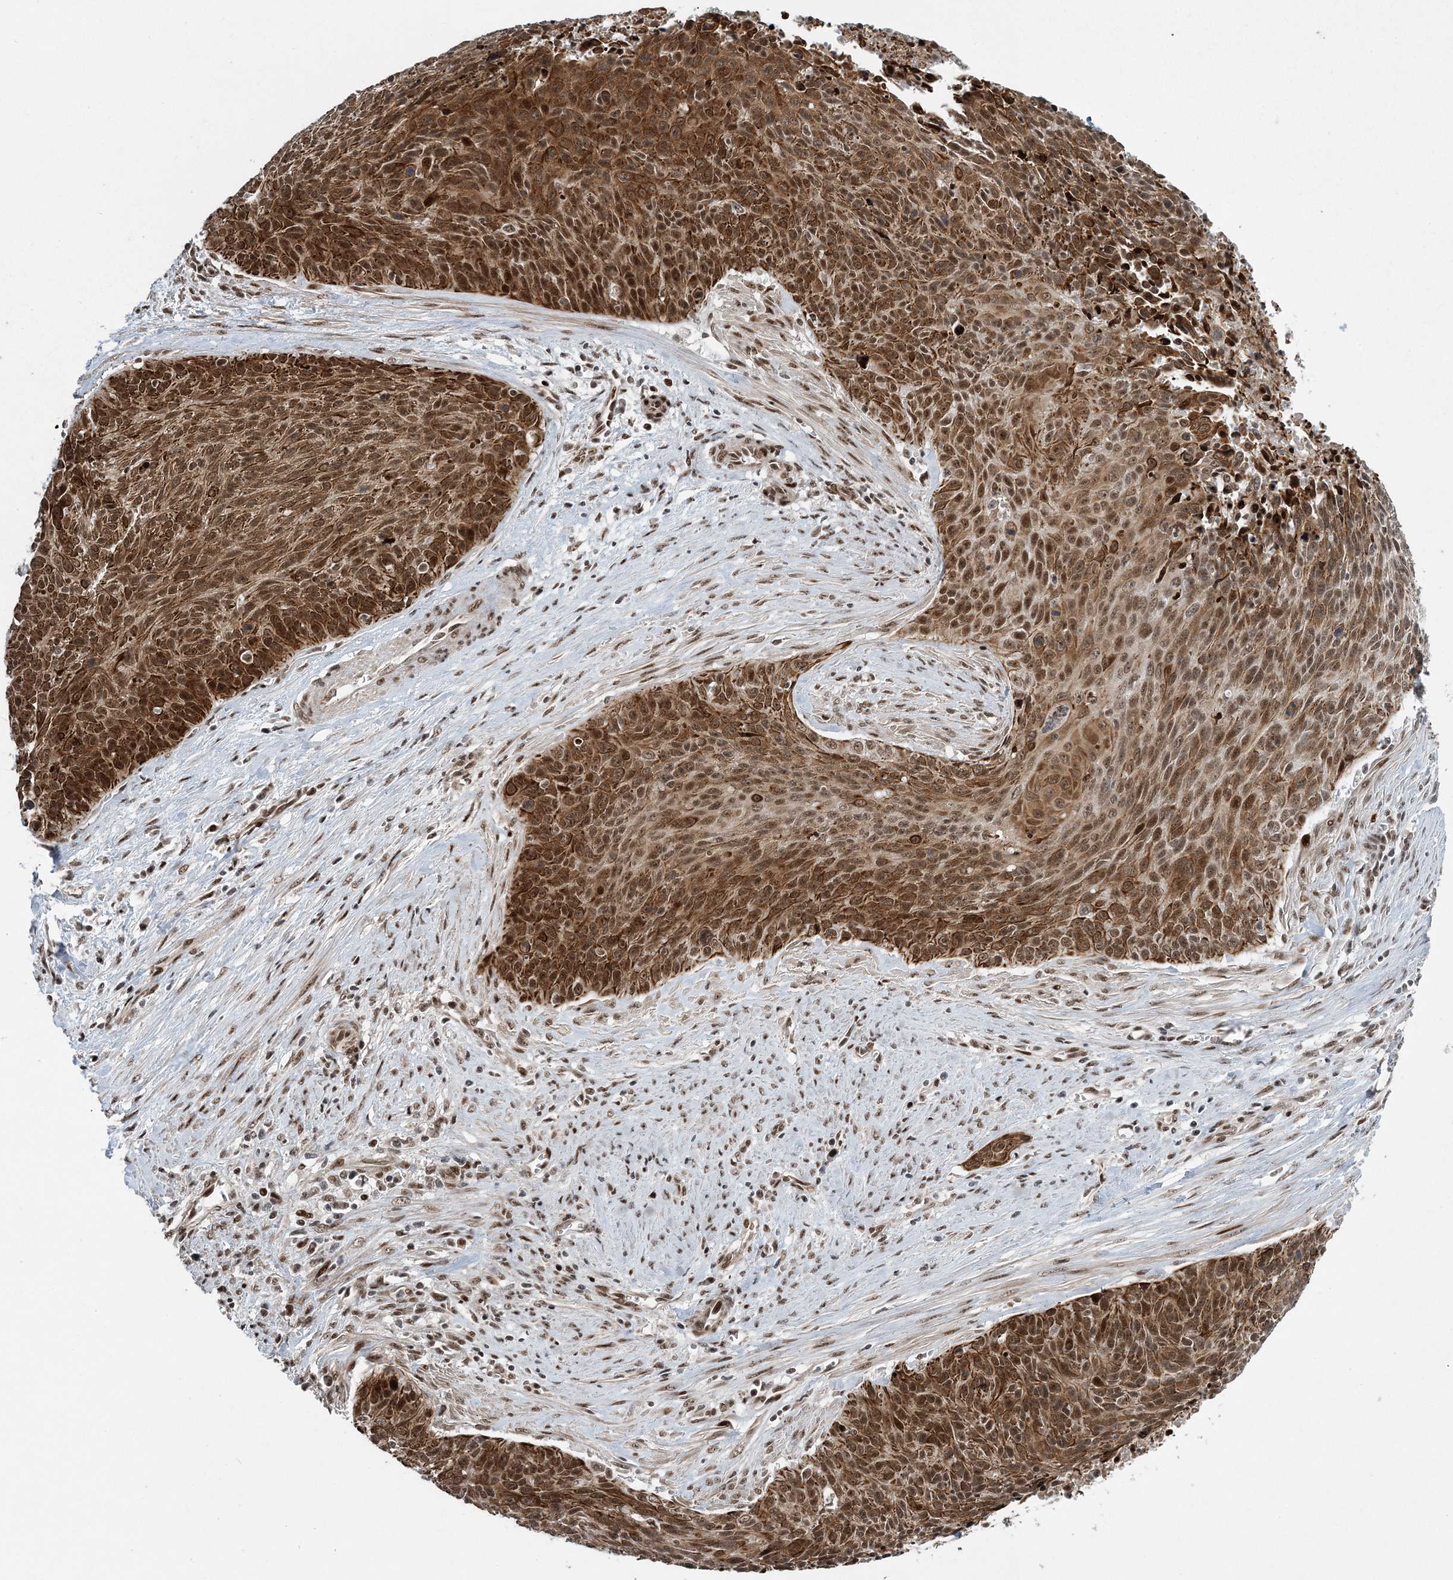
{"staining": {"intensity": "strong", "quantity": ">75%", "location": "cytoplasmic/membranous,nuclear"}, "tissue": "cervical cancer", "cell_type": "Tumor cells", "image_type": "cancer", "snomed": [{"axis": "morphology", "description": "Squamous cell carcinoma, NOS"}, {"axis": "topography", "description": "Cervix"}], "caption": "High-magnification brightfield microscopy of cervical cancer stained with DAB (brown) and counterstained with hematoxylin (blue). tumor cells exhibit strong cytoplasmic/membranous and nuclear expression is seen in approximately>75% of cells. The protein of interest is shown in brown color, while the nuclei are stained blue.", "gene": "CWC22", "patient": {"sex": "female", "age": 55}}